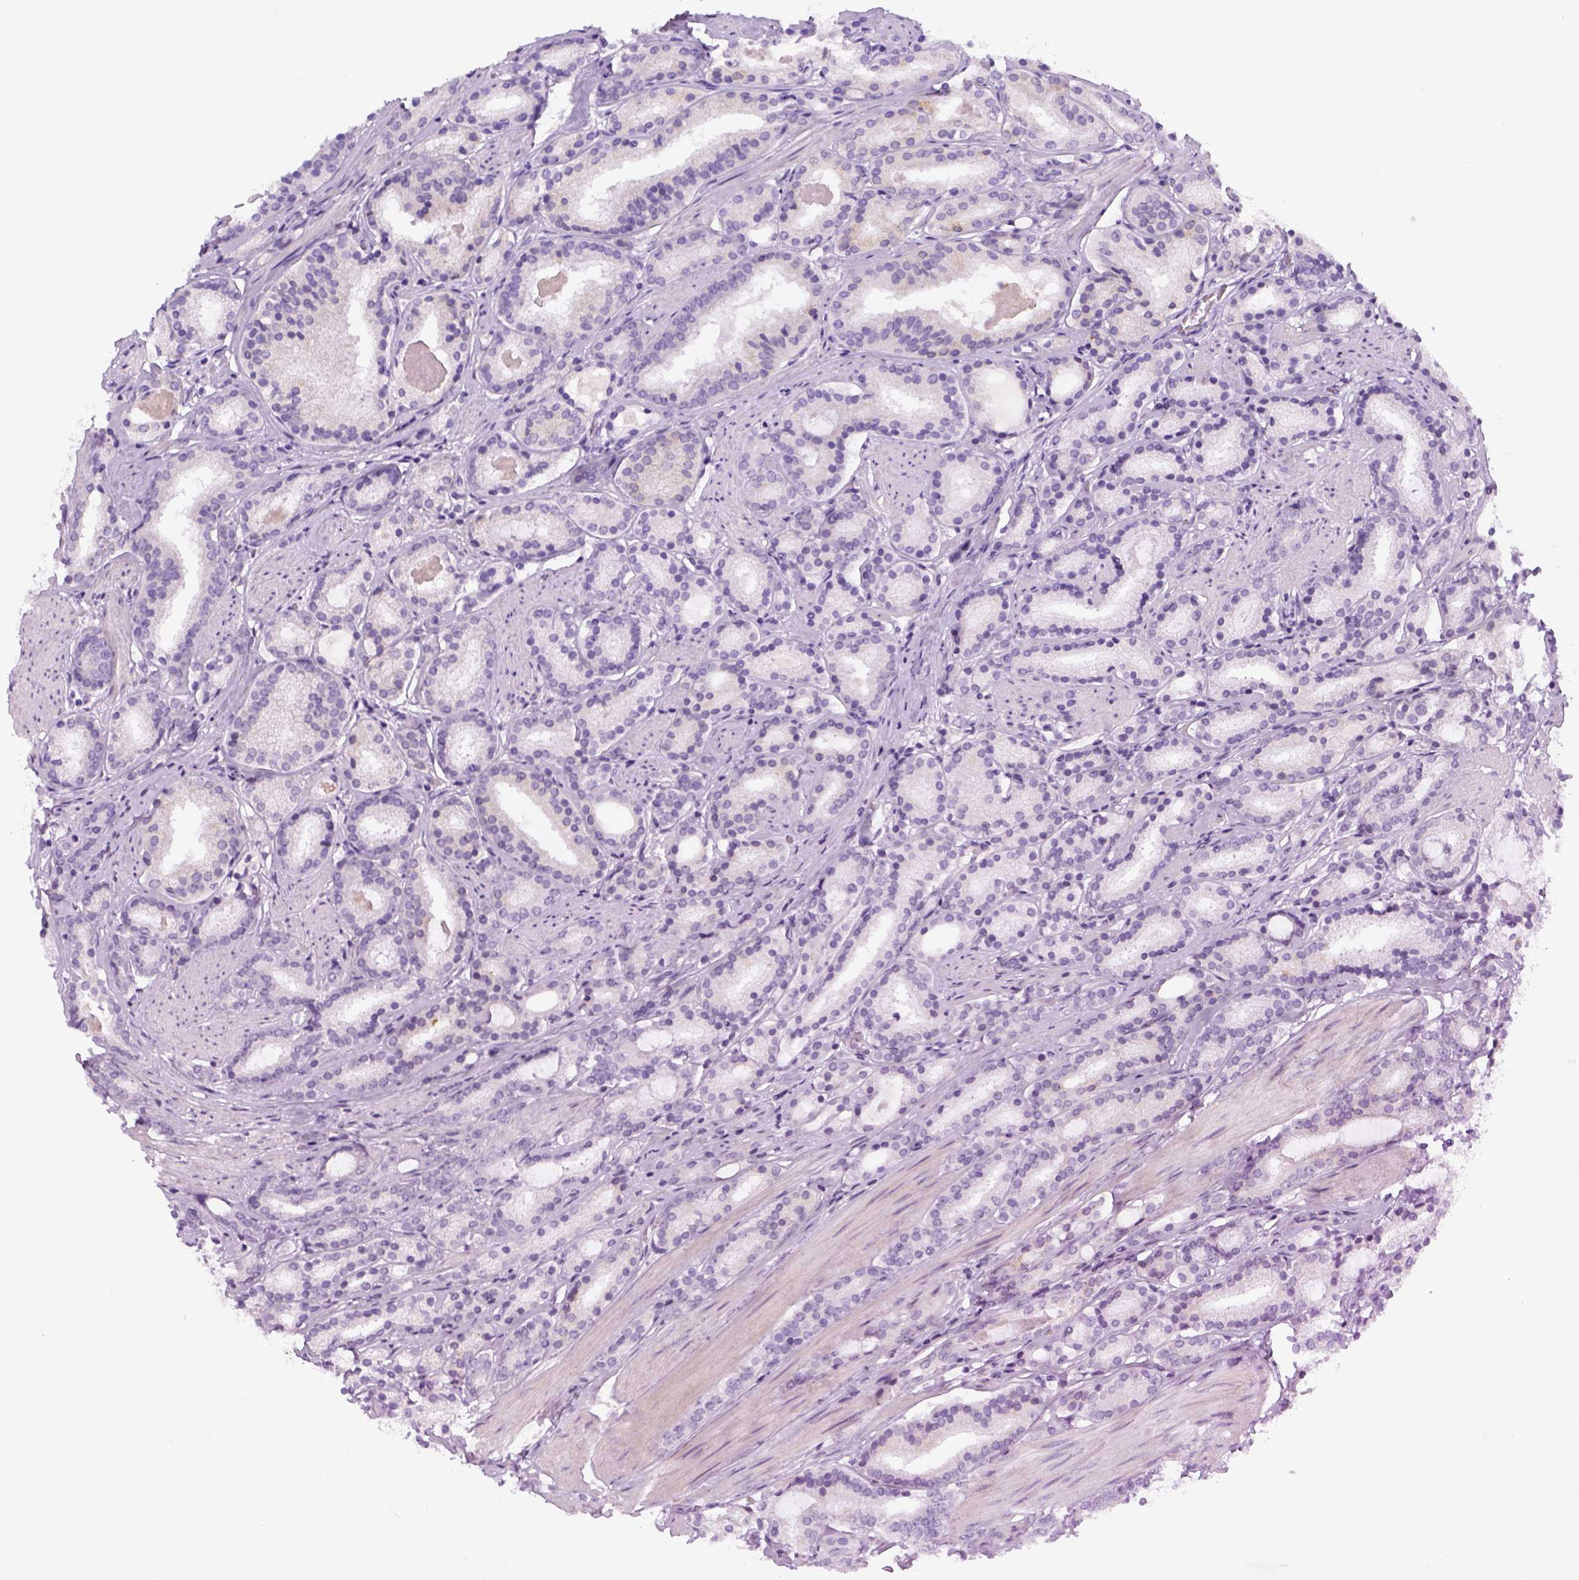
{"staining": {"intensity": "negative", "quantity": "none", "location": "none"}, "tissue": "prostate cancer", "cell_type": "Tumor cells", "image_type": "cancer", "snomed": [{"axis": "morphology", "description": "Adenocarcinoma, High grade"}, {"axis": "topography", "description": "Prostate"}], "caption": "Tumor cells show no significant protein expression in adenocarcinoma (high-grade) (prostate).", "gene": "DNAH11", "patient": {"sex": "male", "age": 63}}